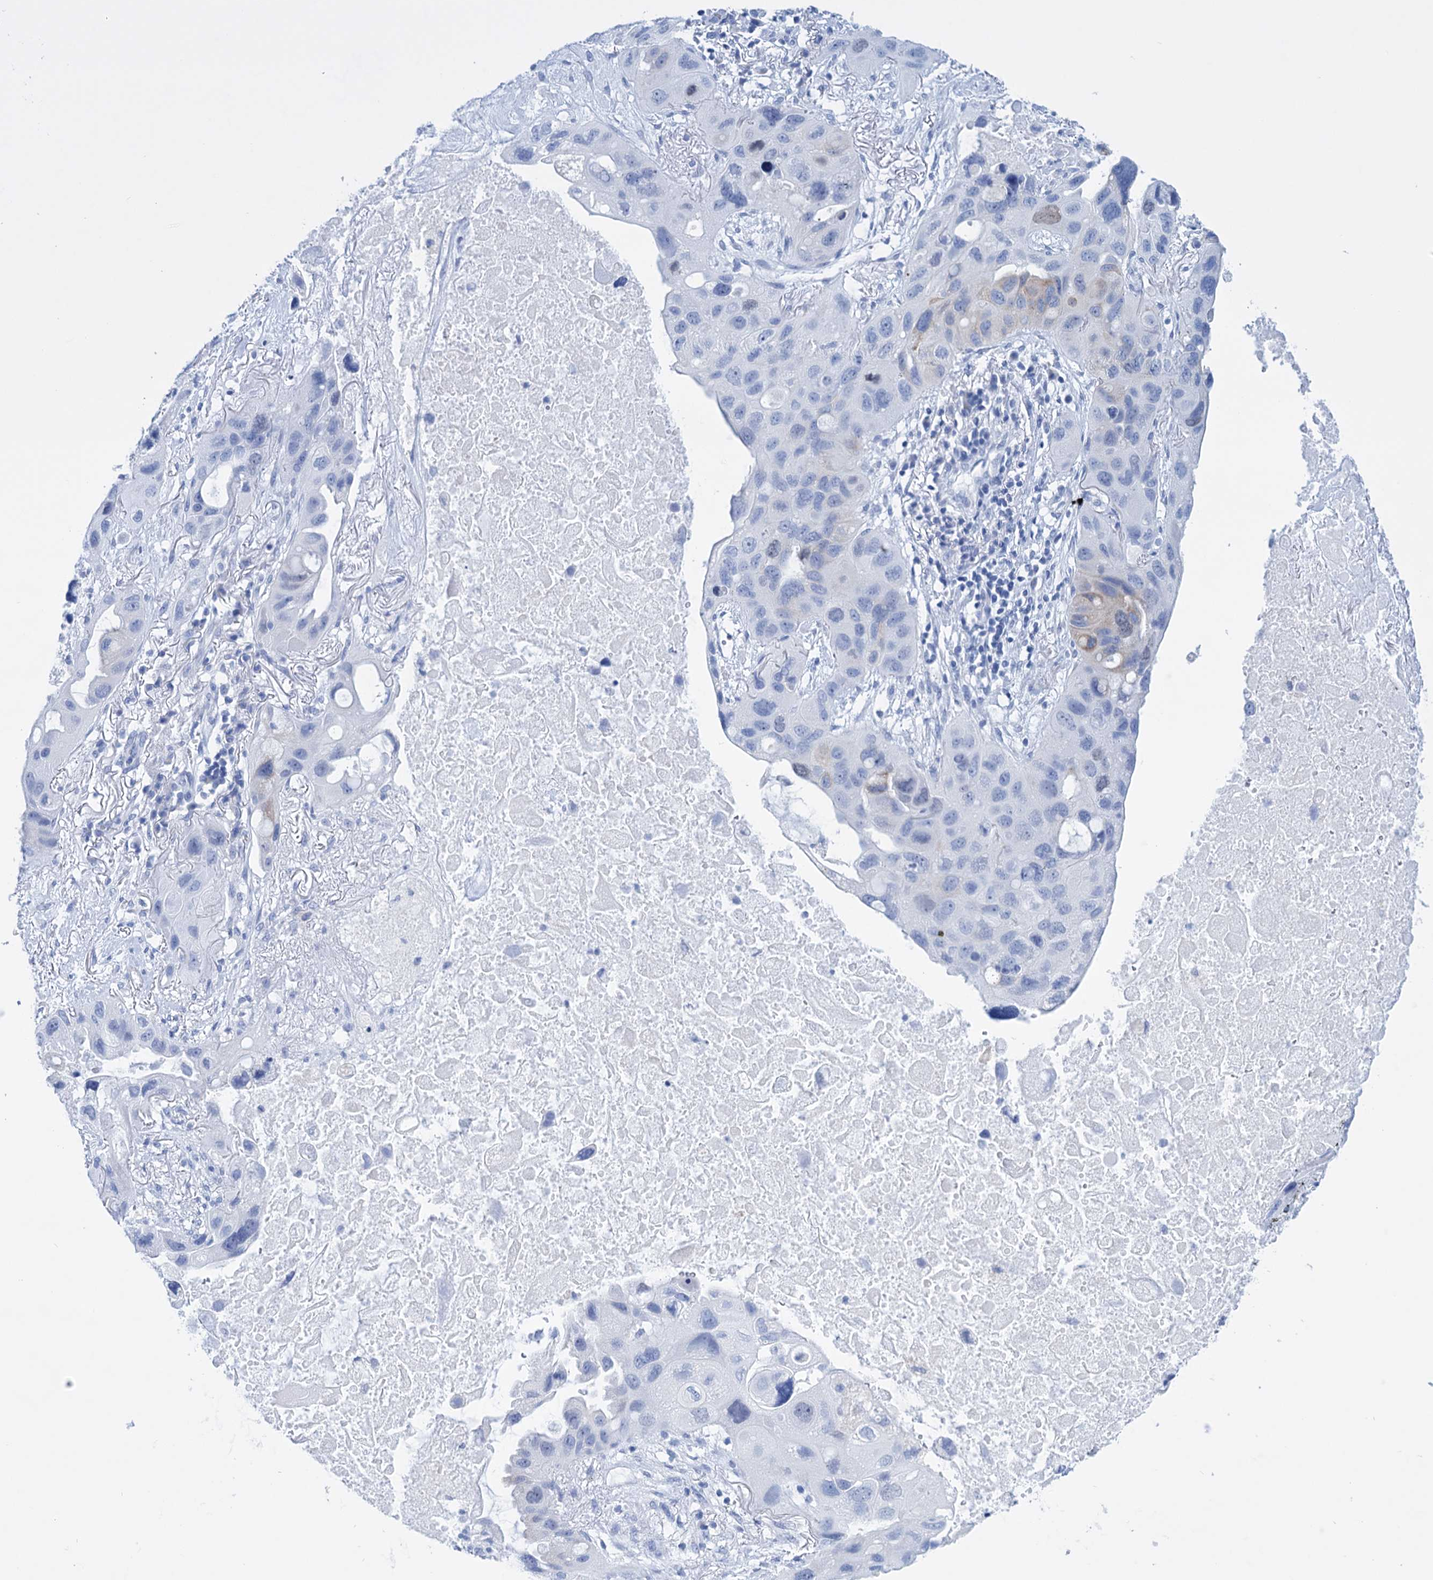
{"staining": {"intensity": "negative", "quantity": "none", "location": "none"}, "tissue": "lung cancer", "cell_type": "Tumor cells", "image_type": "cancer", "snomed": [{"axis": "morphology", "description": "Squamous cell carcinoma, NOS"}, {"axis": "topography", "description": "Lung"}], "caption": "DAB immunohistochemical staining of lung cancer exhibits no significant expression in tumor cells.", "gene": "FBXW12", "patient": {"sex": "female", "age": 73}}